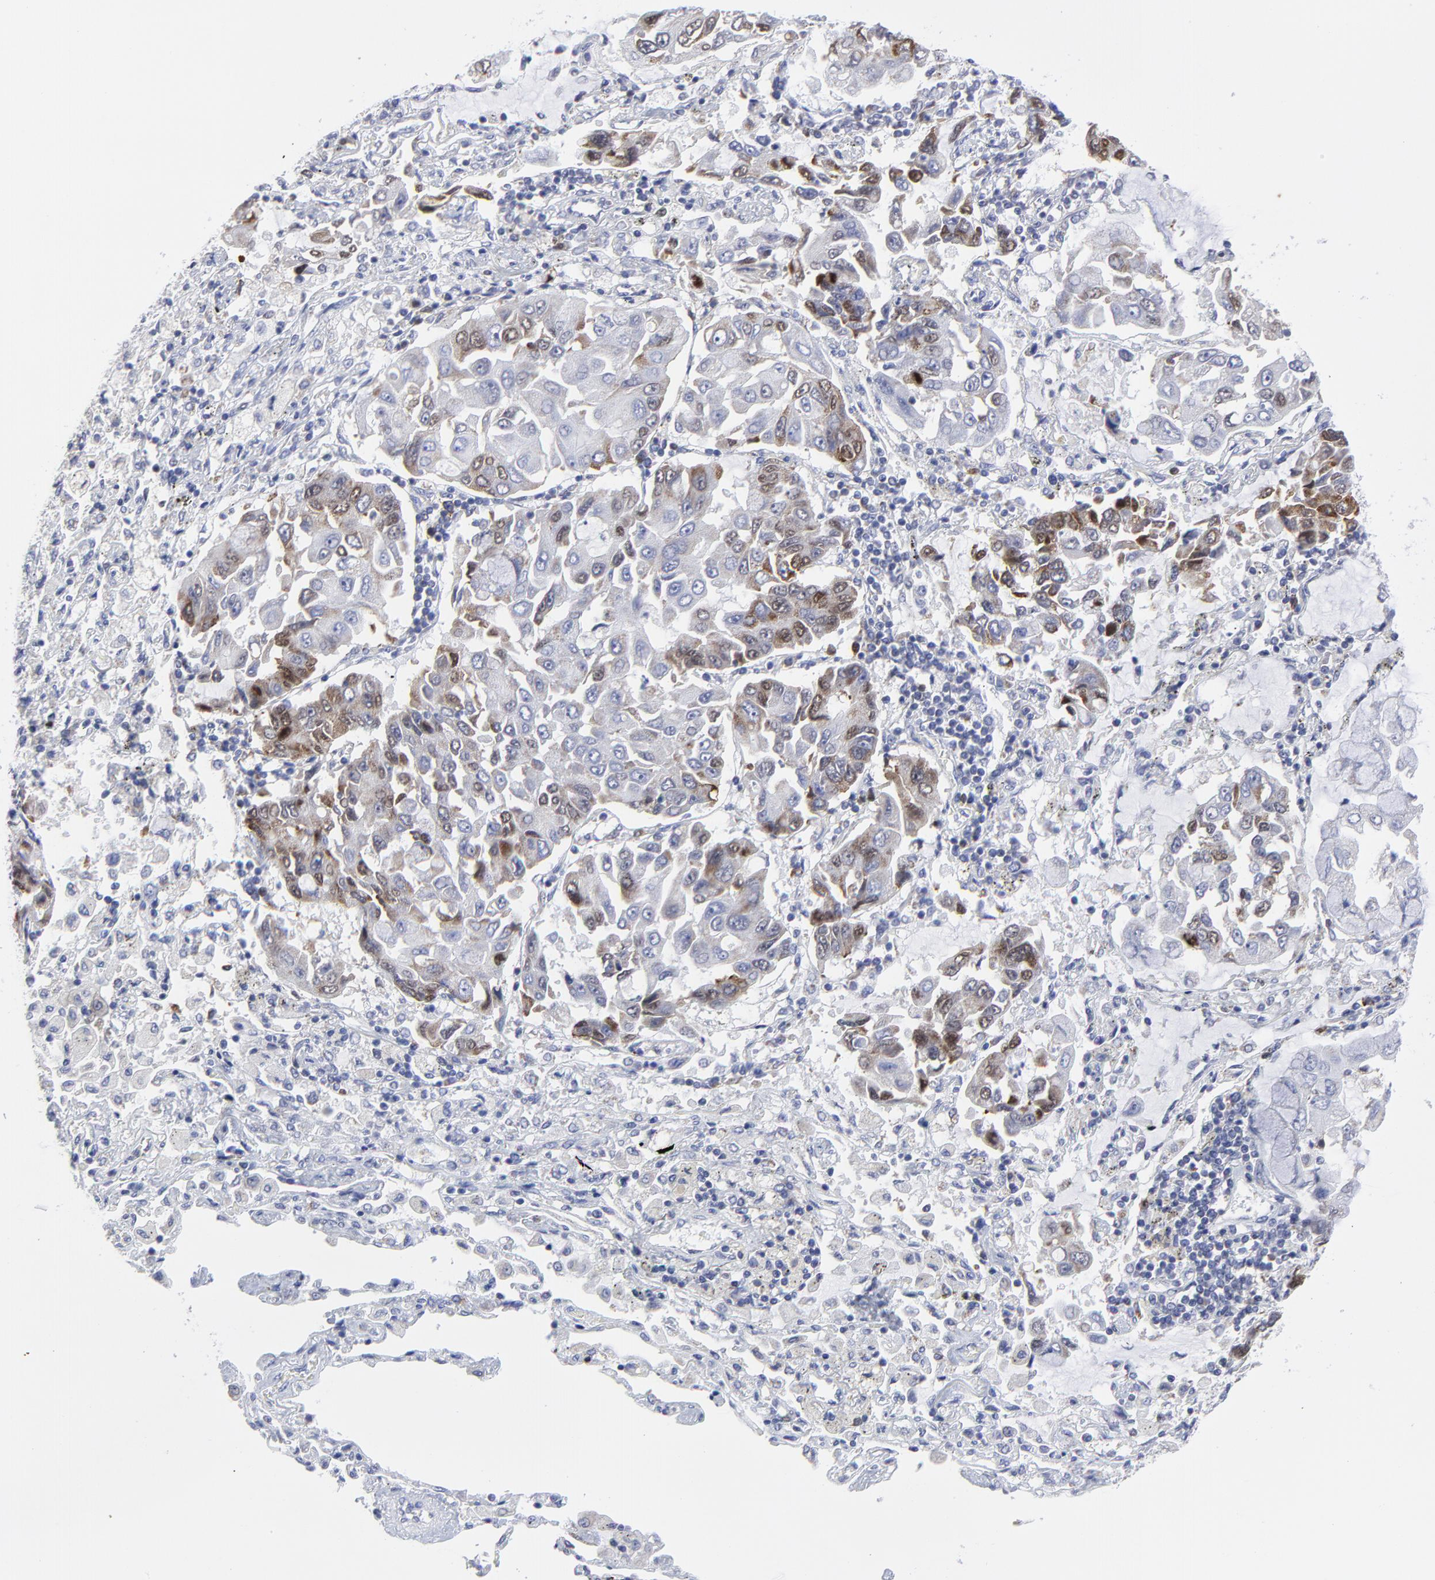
{"staining": {"intensity": "moderate", "quantity": "<25%", "location": "cytoplasmic/membranous,nuclear"}, "tissue": "lung cancer", "cell_type": "Tumor cells", "image_type": "cancer", "snomed": [{"axis": "morphology", "description": "Adenocarcinoma, NOS"}, {"axis": "topography", "description": "Lung"}], "caption": "There is low levels of moderate cytoplasmic/membranous and nuclear staining in tumor cells of lung cancer (adenocarcinoma), as demonstrated by immunohistochemical staining (brown color).", "gene": "NCAPH", "patient": {"sex": "male", "age": 64}}